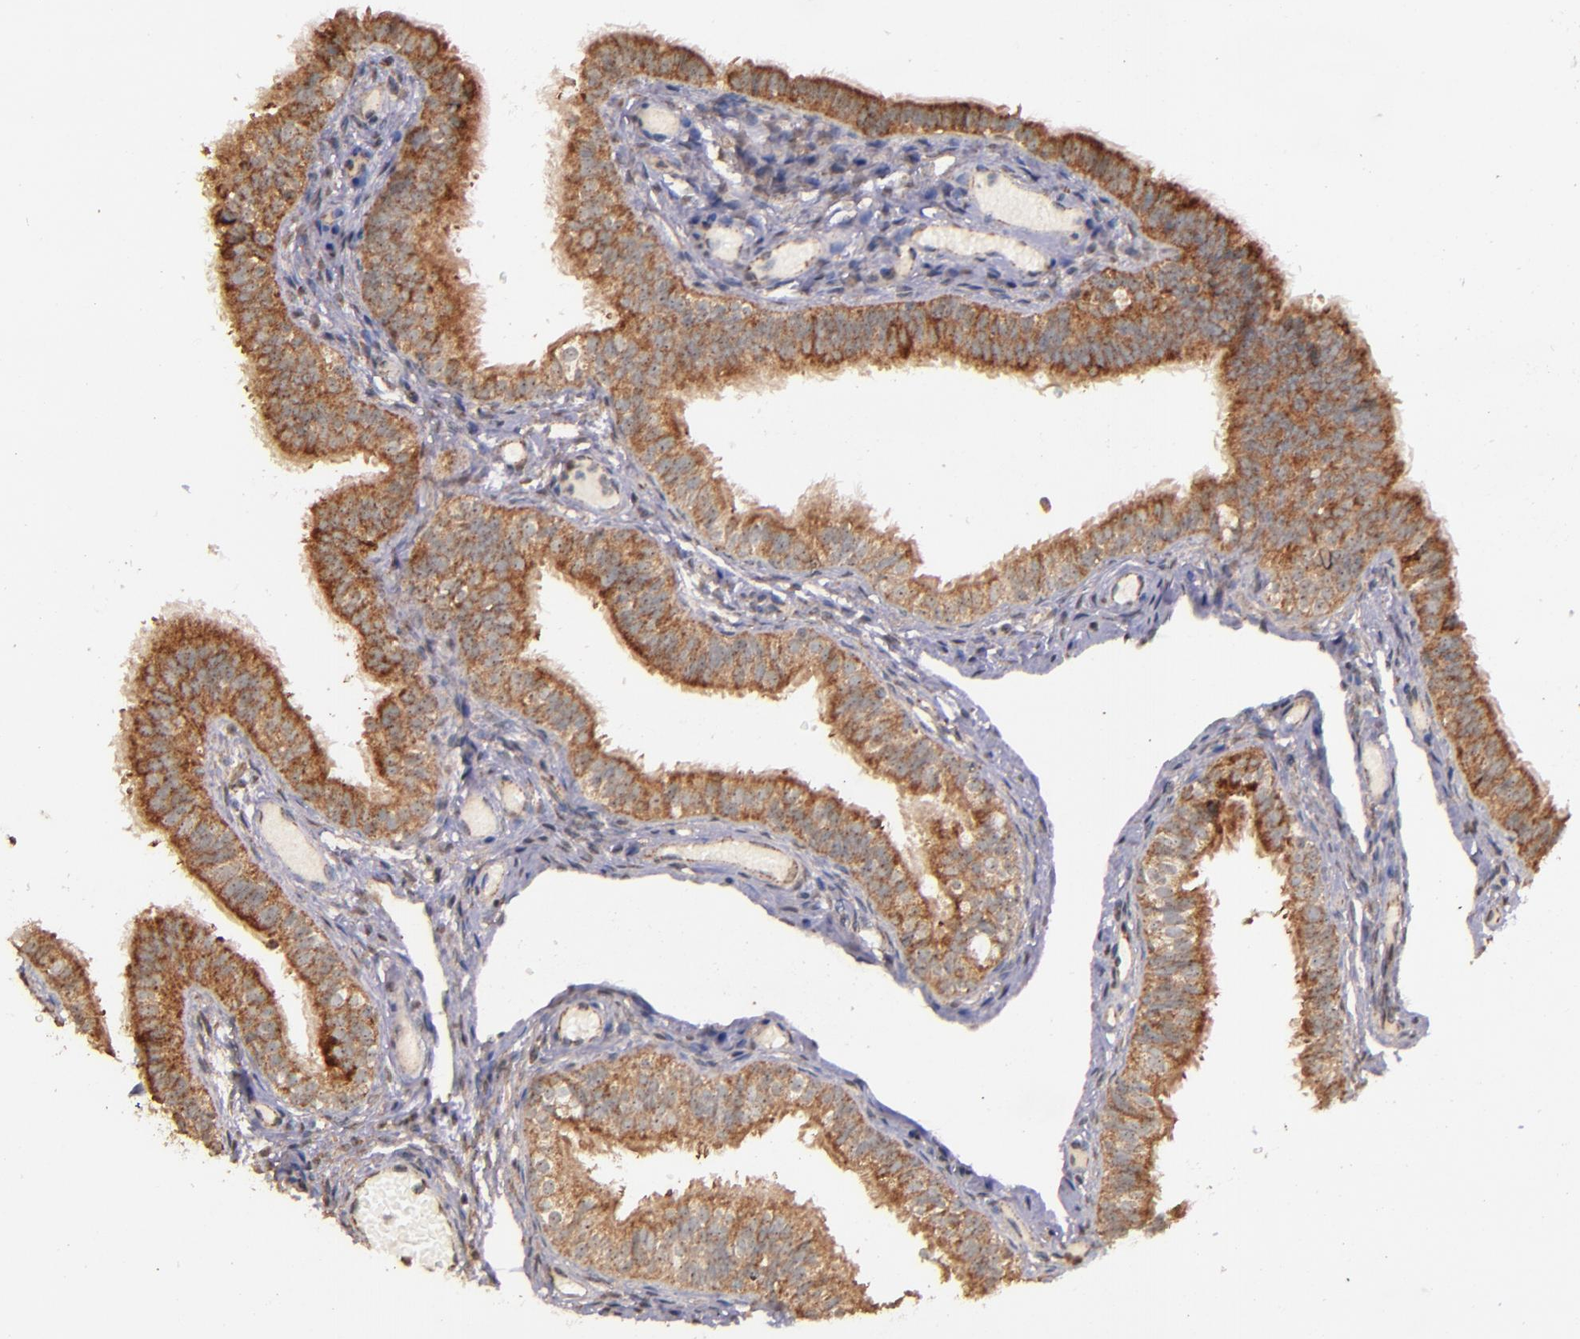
{"staining": {"intensity": "moderate", "quantity": ">75%", "location": "cytoplasmic/membranous"}, "tissue": "fallopian tube", "cell_type": "Glandular cells", "image_type": "normal", "snomed": [{"axis": "morphology", "description": "Normal tissue, NOS"}, {"axis": "morphology", "description": "Dermoid, NOS"}, {"axis": "topography", "description": "Fallopian tube"}], "caption": "Immunohistochemical staining of benign fallopian tube reveals moderate cytoplasmic/membranous protein positivity in approximately >75% of glandular cells. (Stains: DAB in brown, nuclei in blue, Microscopy: brightfield microscopy at high magnification).", "gene": "SHC1", "patient": {"sex": "female", "age": 33}}